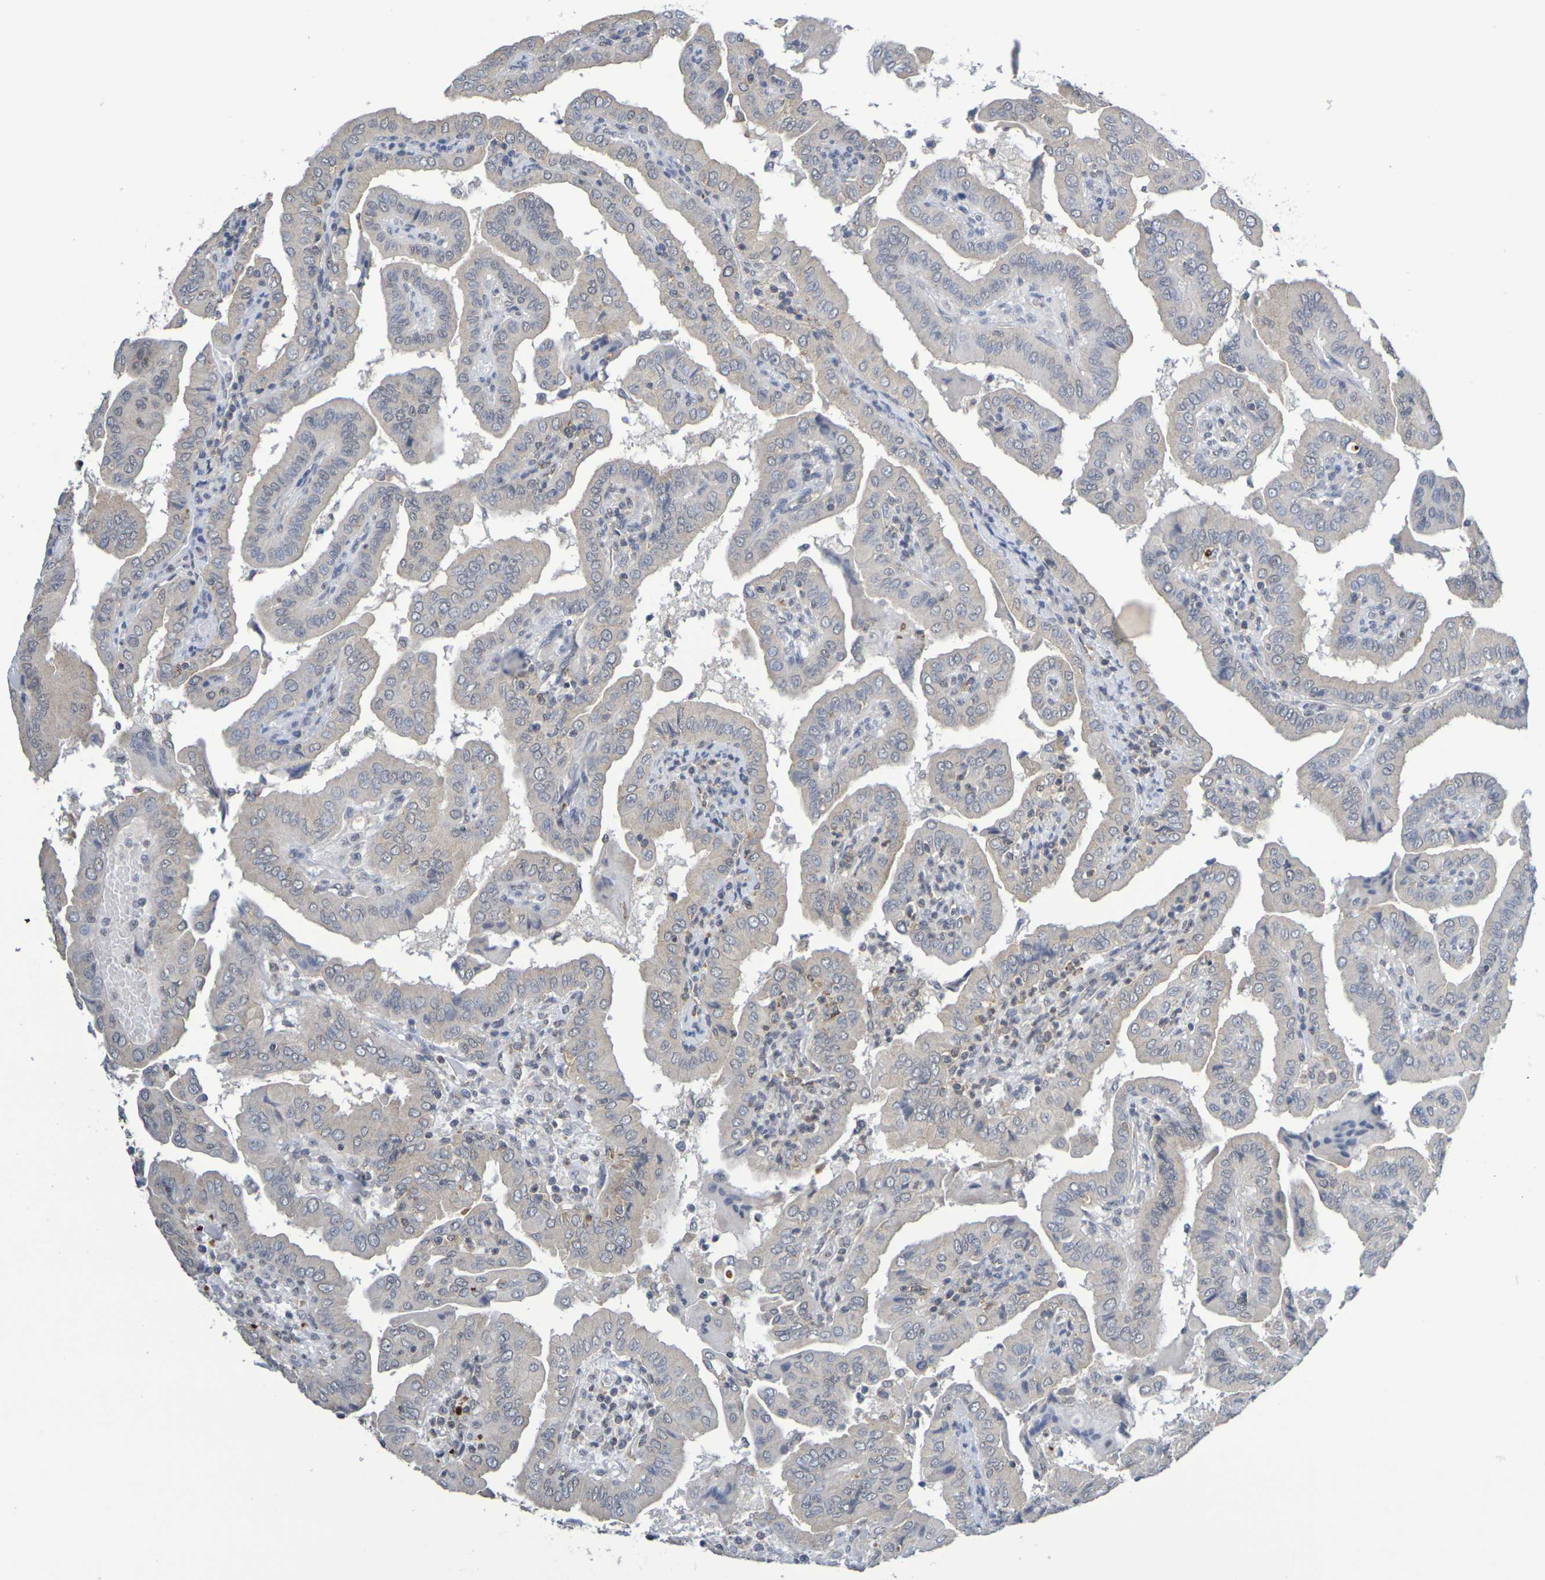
{"staining": {"intensity": "weak", "quantity": ">75%", "location": "cytoplasmic/membranous"}, "tissue": "thyroid cancer", "cell_type": "Tumor cells", "image_type": "cancer", "snomed": [{"axis": "morphology", "description": "Papillary adenocarcinoma, NOS"}, {"axis": "topography", "description": "Thyroid gland"}], "caption": "Brown immunohistochemical staining in papillary adenocarcinoma (thyroid) exhibits weak cytoplasmic/membranous positivity in approximately >75% of tumor cells.", "gene": "CHRNB1", "patient": {"sex": "male", "age": 33}}